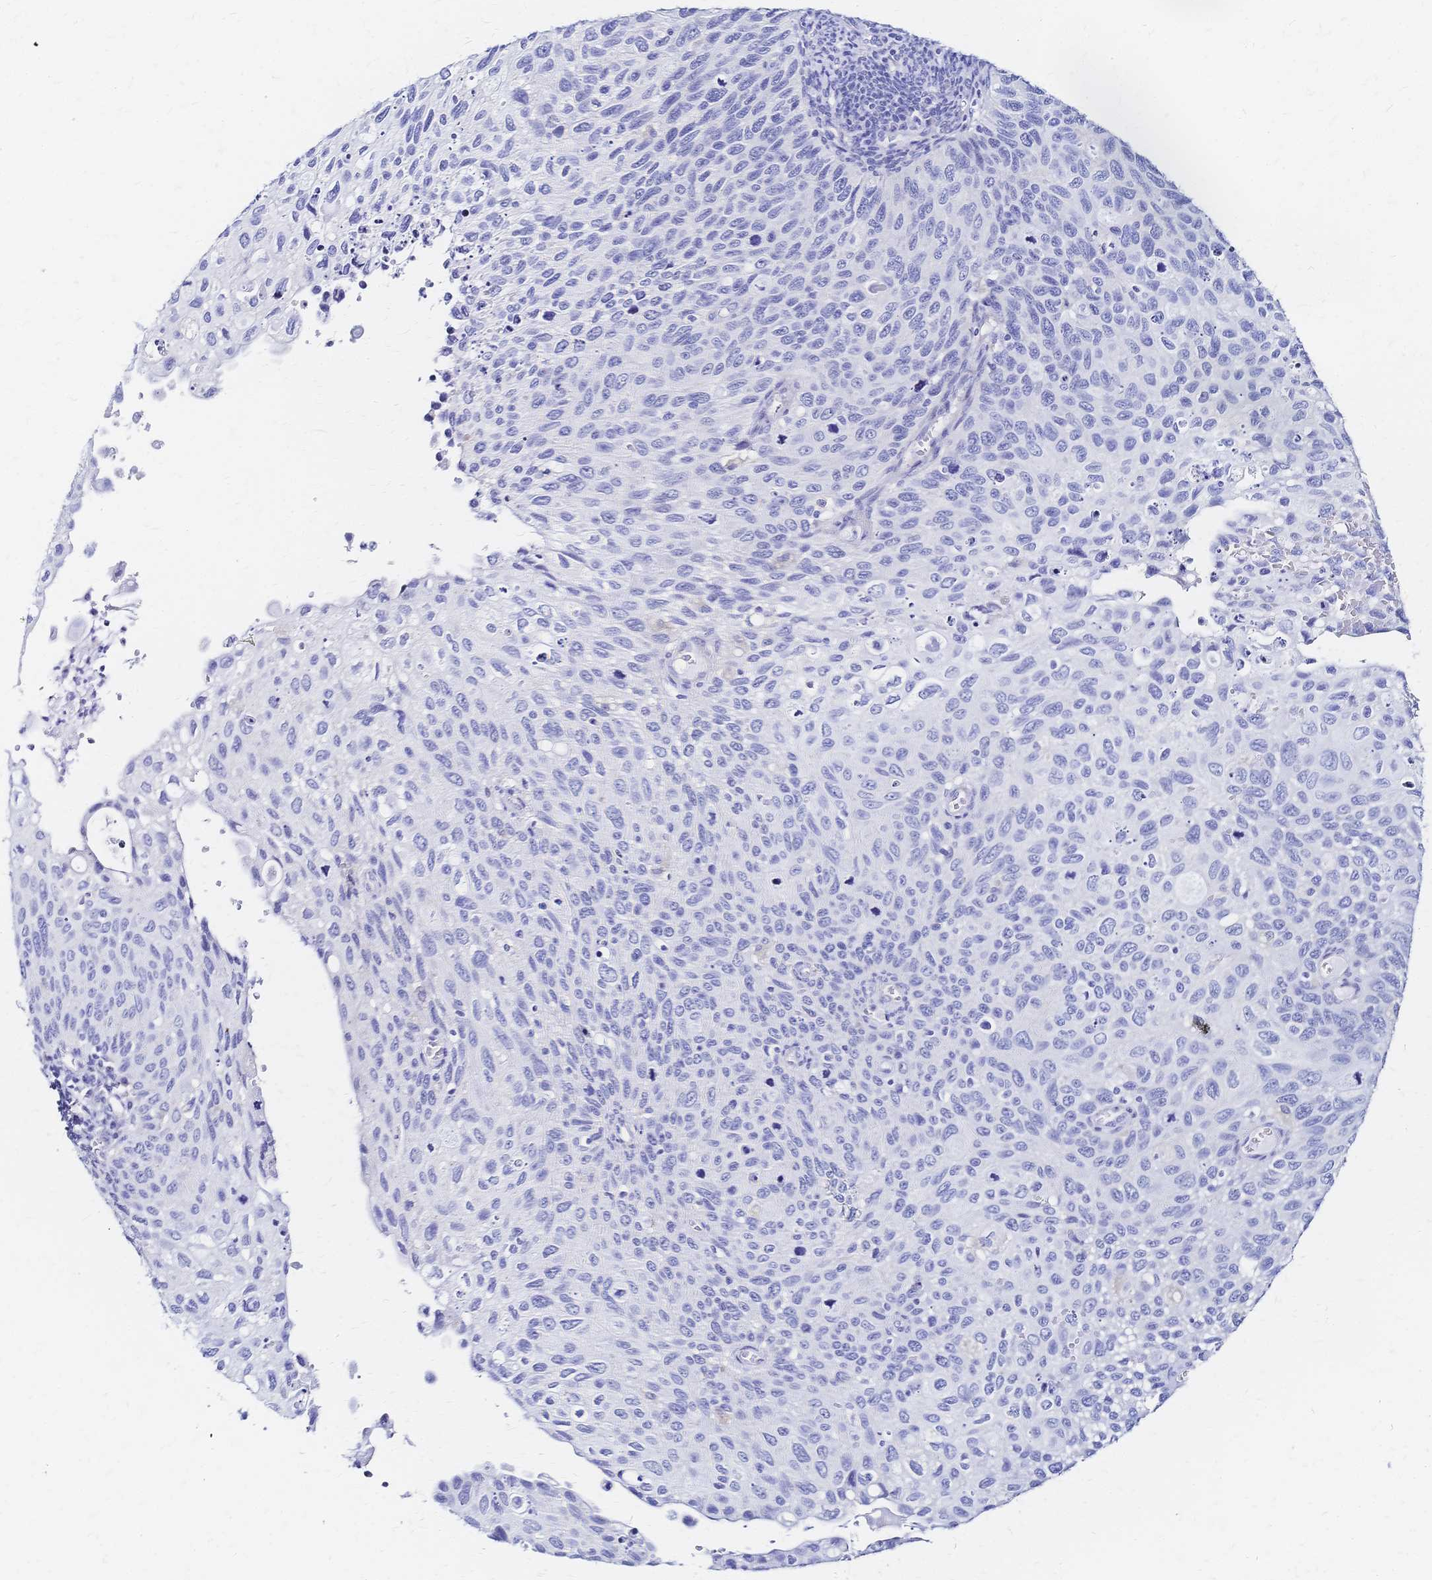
{"staining": {"intensity": "negative", "quantity": "none", "location": "none"}, "tissue": "cervical cancer", "cell_type": "Tumor cells", "image_type": "cancer", "snomed": [{"axis": "morphology", "description": "Squamous cell carcinoma, NOS"}, {"axis": "topography", "description": "Cervix"}], "caption": "This image is of cervical cancer stained with immunohistochemistry (IHC) to label a protein in brown with the nuclei are counter-stained blue. There is no positivity in tumor cells.", "gene": "SLC5A1", "patient": {"sex": "female", "age": 70}}